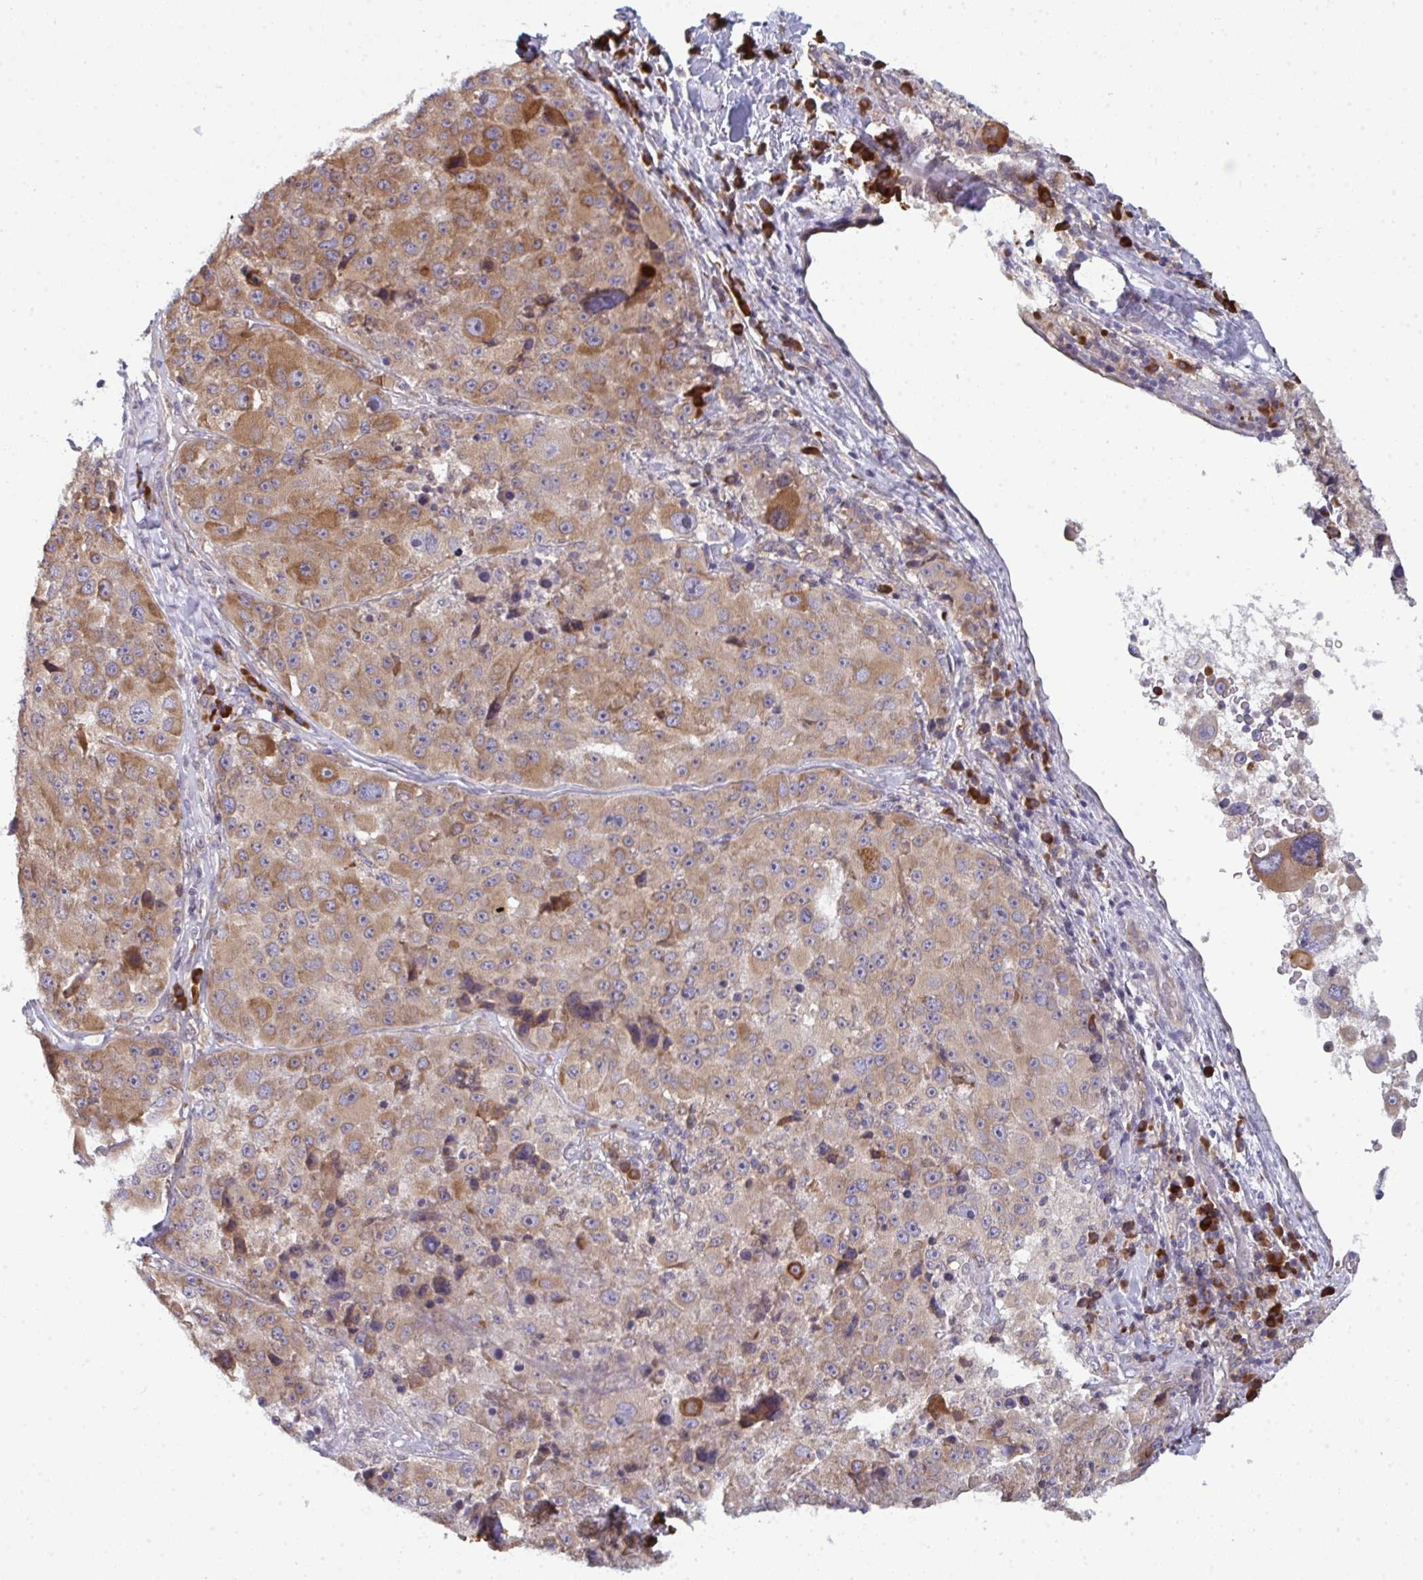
{"staining": {"intensity": "moderate", "quantity": ">75%", "location": "cytoplasmic/membranous"}, "tissue": "melanoma", "cell_type": "Tumor cells", "image_type": "cancer", "snomed": [{"axis": "morphology", "description": "Malignant melanoma, Metastatic site"}, {"axis": "topography", "description": "Lymph node"}], "caption": "High-power microscopy captured an immunohistochemistry (IHC) photomicrograph of melanoma, revealing moderate cytoplasmic/membranous staining in about >75% of tumor cells. The staining is performed using DAB brown chromogen to label protein expression. The nuclei are counter-stained blue using hematoxylin.", "gene": "LYSMD4", "patient": {"sex": "male", "age": 62}}